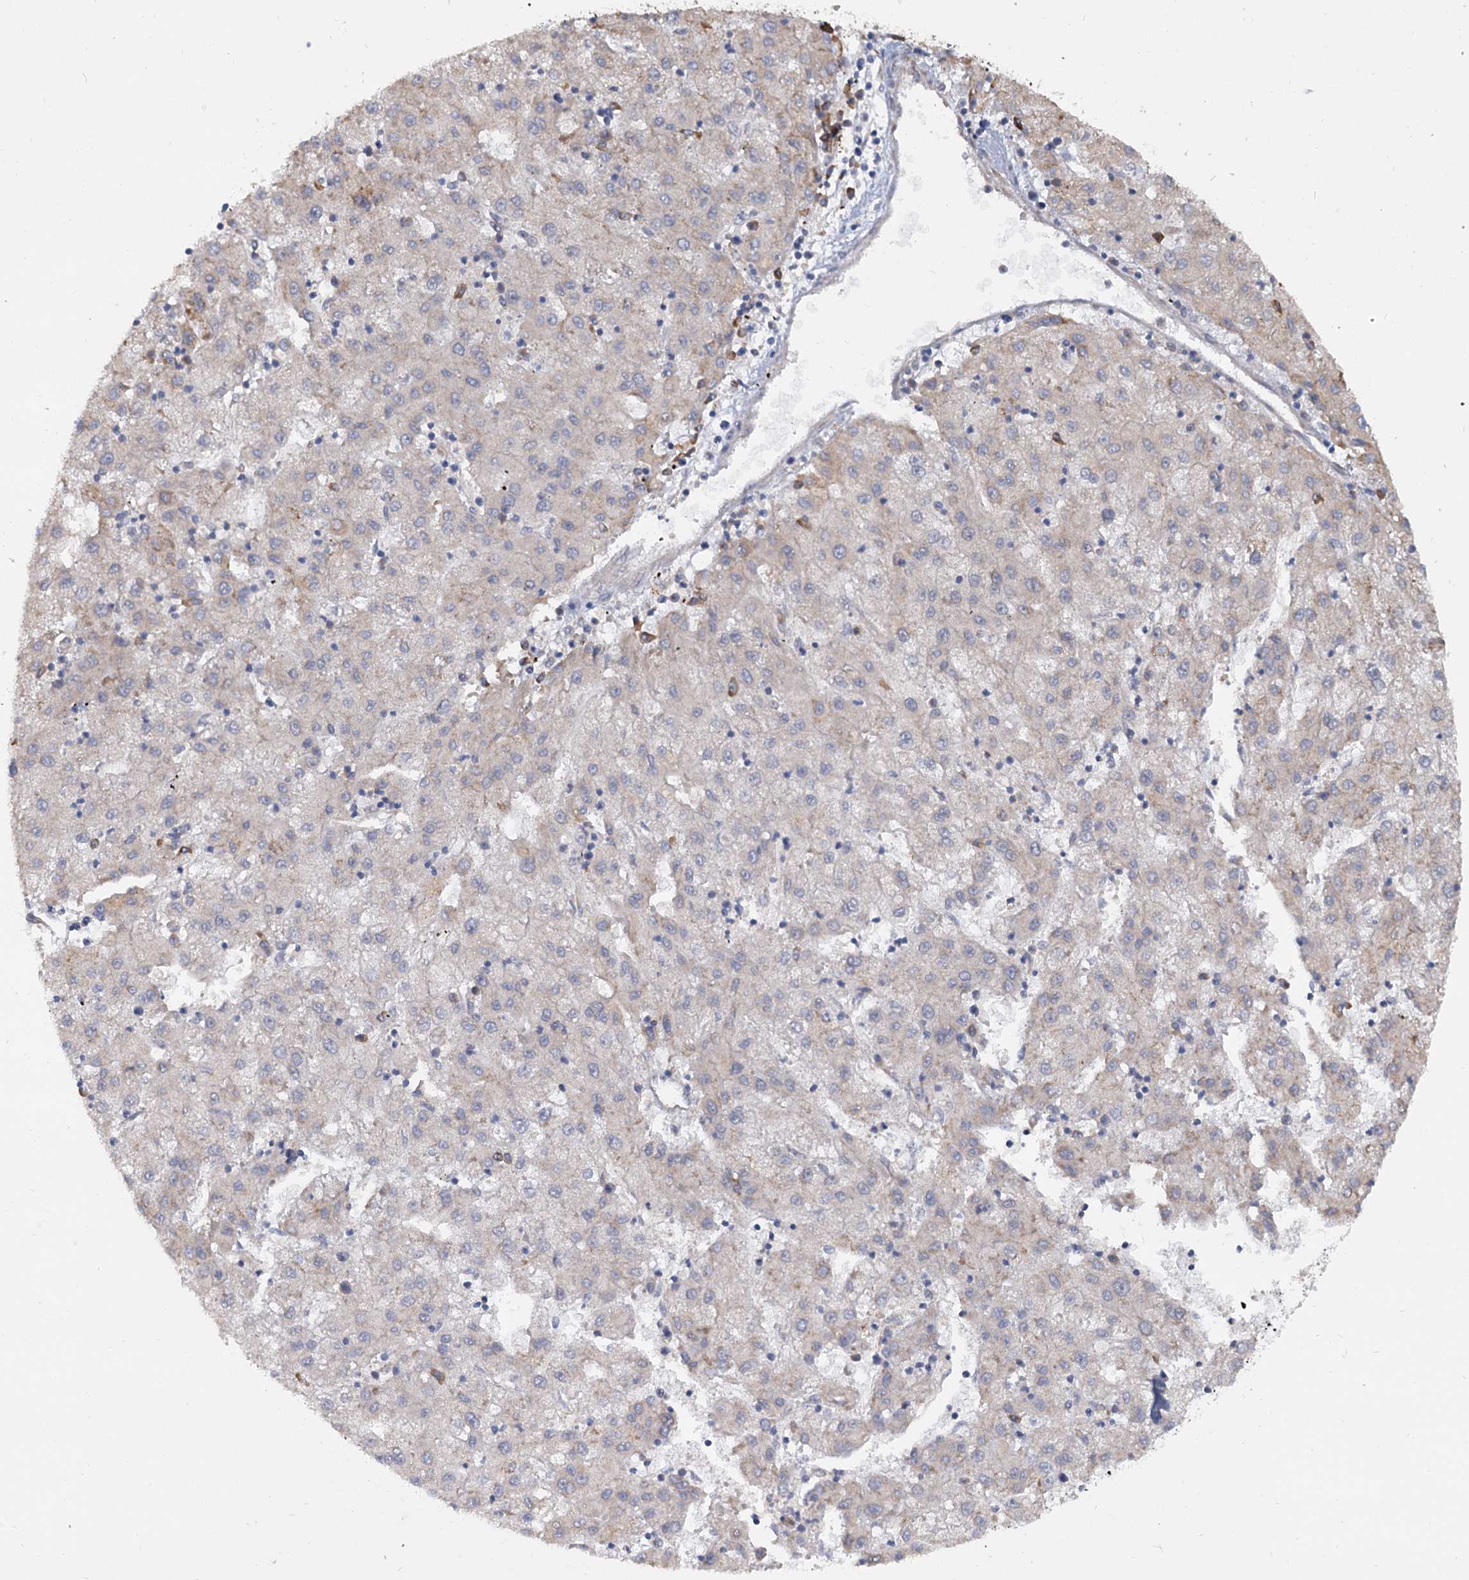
{"staining": {"intensity": "weak", "quantity": "25%-75%", "location": "cytoplasmic/membranous"}, "tissue": "liver cancer", "cell_type": "Tumor cells", "image_type": "cancer", "snomed": [{"axis": "morphology", "description": "Carcinoma, Hepatocellular, NOS"}, {"axis": "topography", "description": "Liver"}], "caption": "A brown stain shows weak cytoplasmic/membranous positivity of a protein in liver cancer (hepatocellular carcinoma) tumor cells. The staining was performed using DAB (3,3'-diaminobenzidine), with brown indicating positive protein expression. Nuclei are stained blue with hematoxylin.", "gene": "LRRC51", "patient": {"sex": "male", "age": 72}}